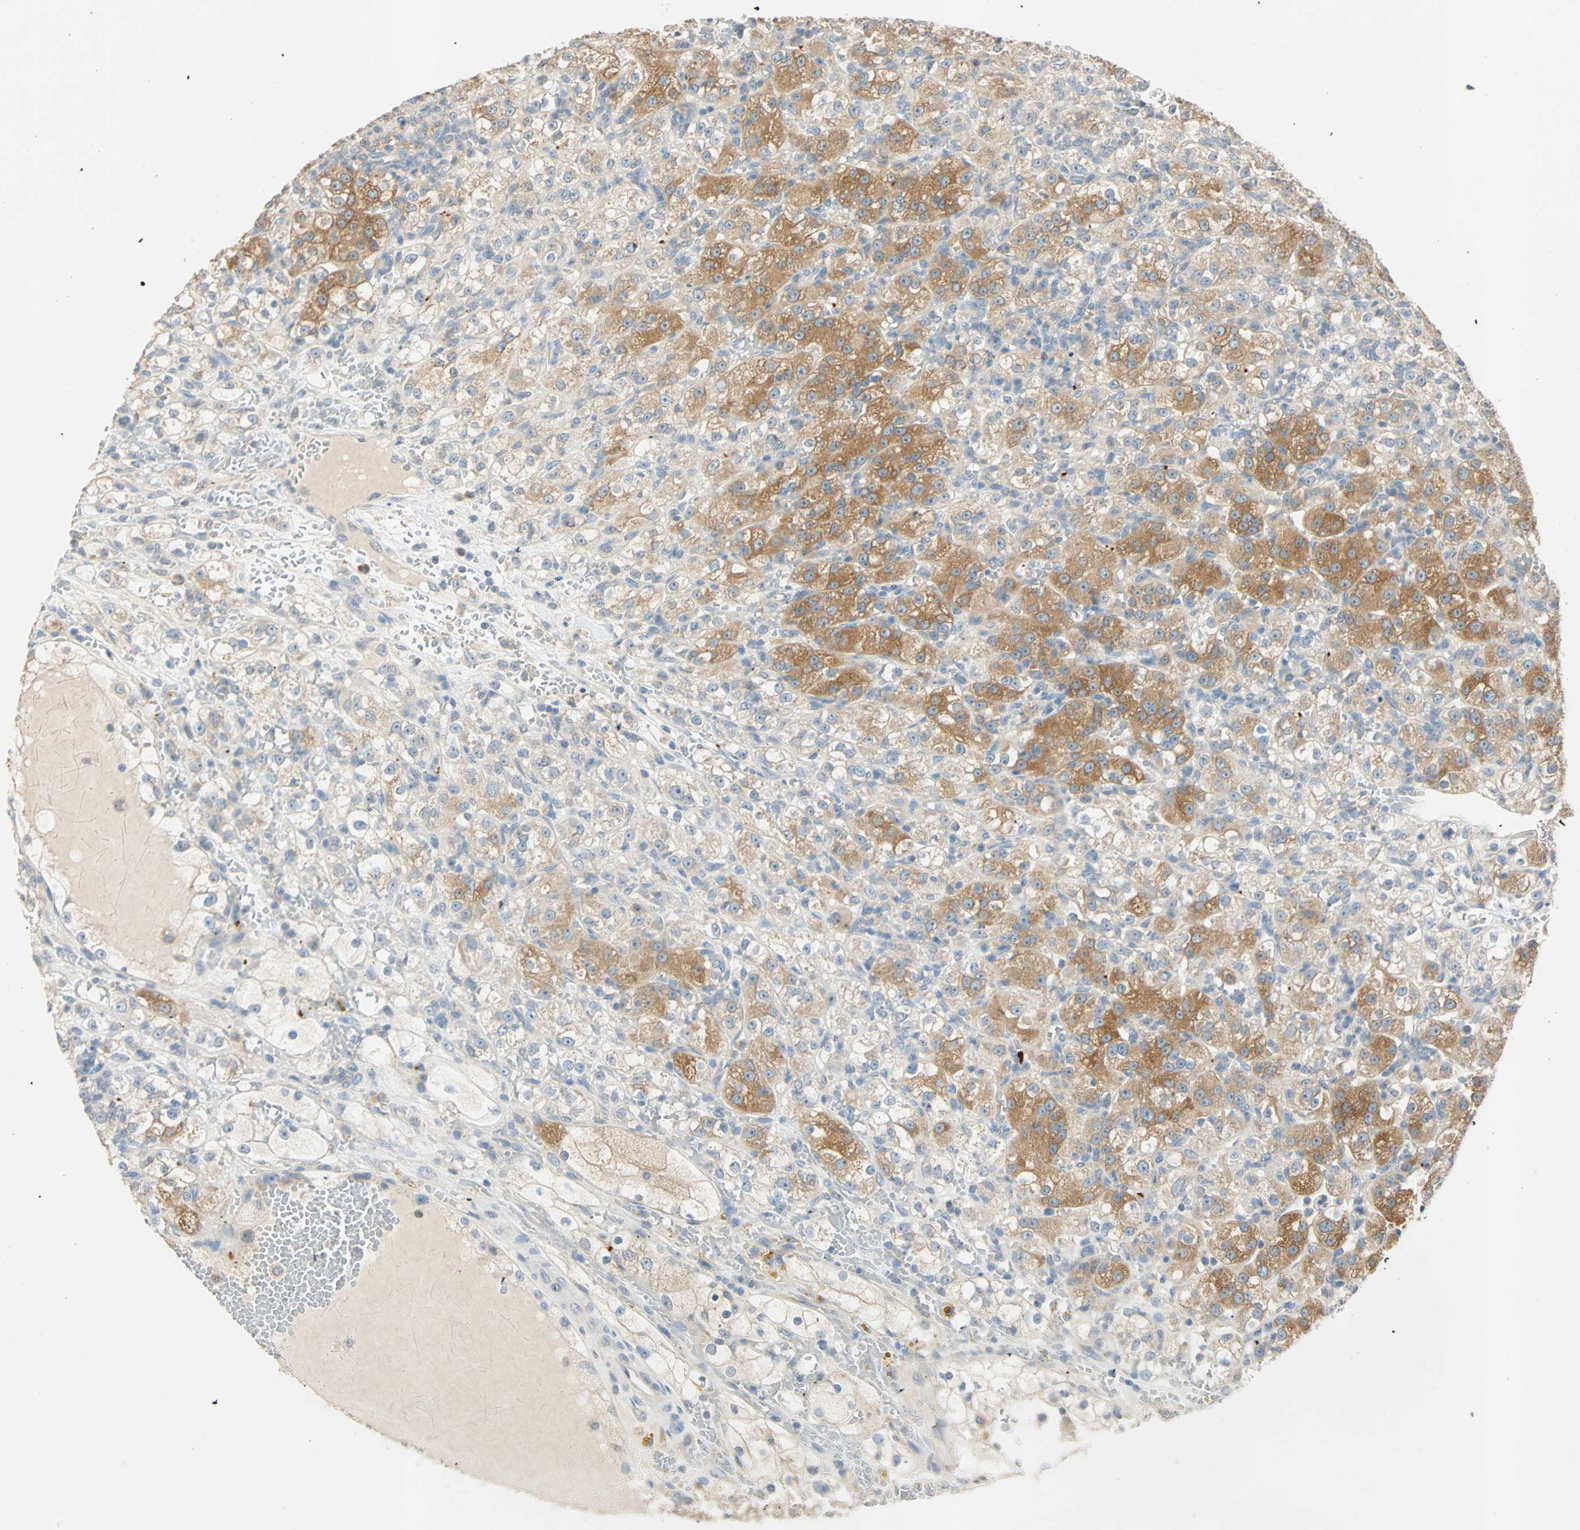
{"staining": {"intensity": "moderate", "quantity": "25%-75%", "location": "cytoplasmic/membranous"}, "tissue": "renal cancer", "cell_type": "Tumor cells", "image_type": "cancer", "snomed": [{"axis": "morphology", "description": "Normal tissue, NOS"}, {"axis": "morphology", "description": "Adenocarcinoma, NOS"}, {"axis": "topography", "description": "Kidney"}], "caption": "Brown immunohistochemical staining in human renal adenocarcinoma reveals moderate cytoplasmic/membranous positivity in approximately 25%-75% of tumor cells.", "gene": "RAD18", "patient": {"sex": "male", "age": 61}}